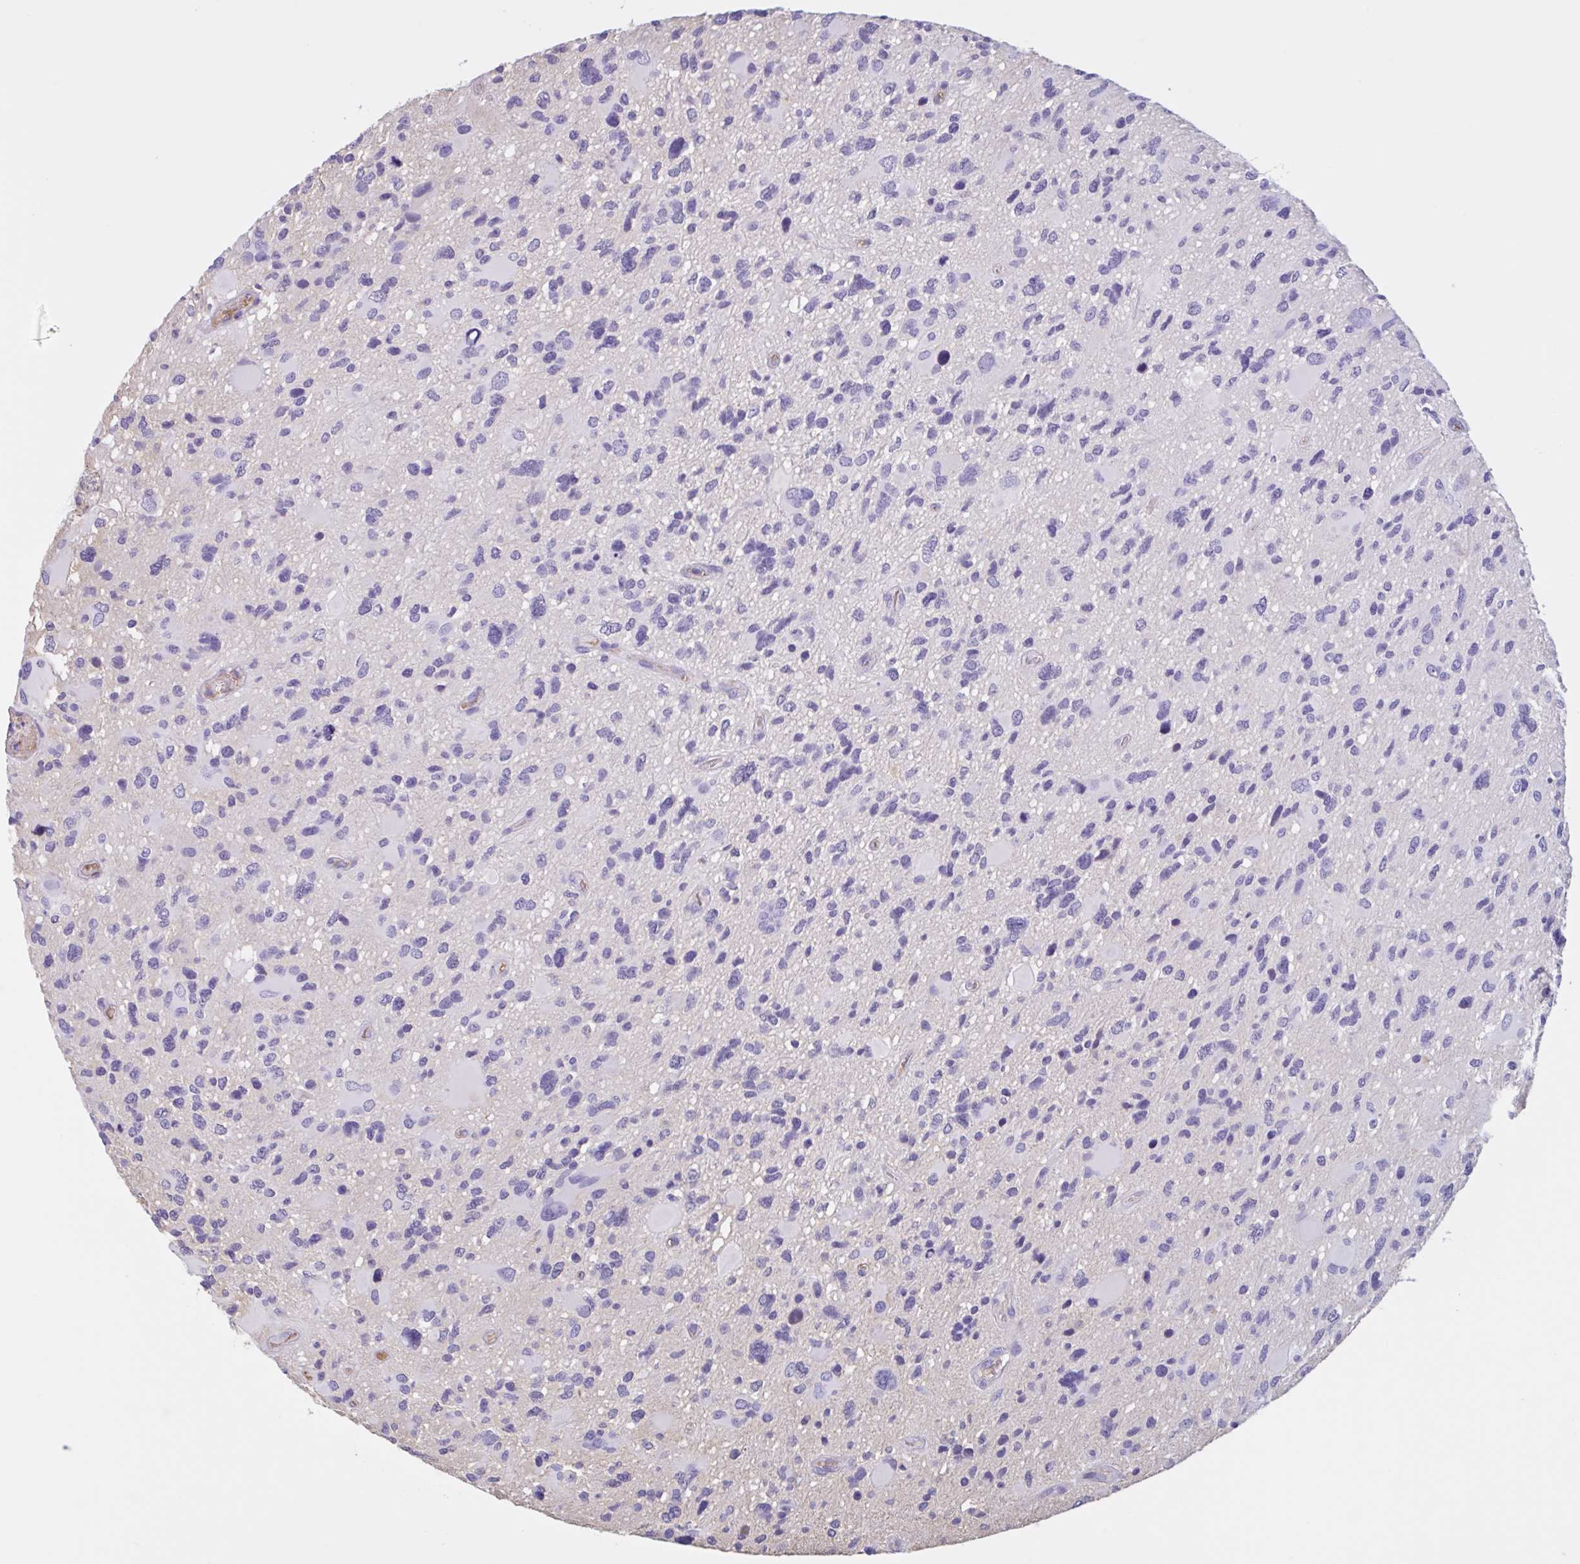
{"staining": {"intensity": "negative", "quantity": "none", "location": "none"}, "tissue": "glioma", "cell_type": "Tumor cells", "image_type": "cancer", "snomed": [{"axis": "morphology", "description": "Glioma, malignant, High grade"}, {"axis": "topography", "description": "Brain"}], "caption": "DAB immunohistochemical staining of glioma shows no significant staining in tumor cells.", "gene": "LARGE2", "patient": {"sex": "female", "age": 11}}